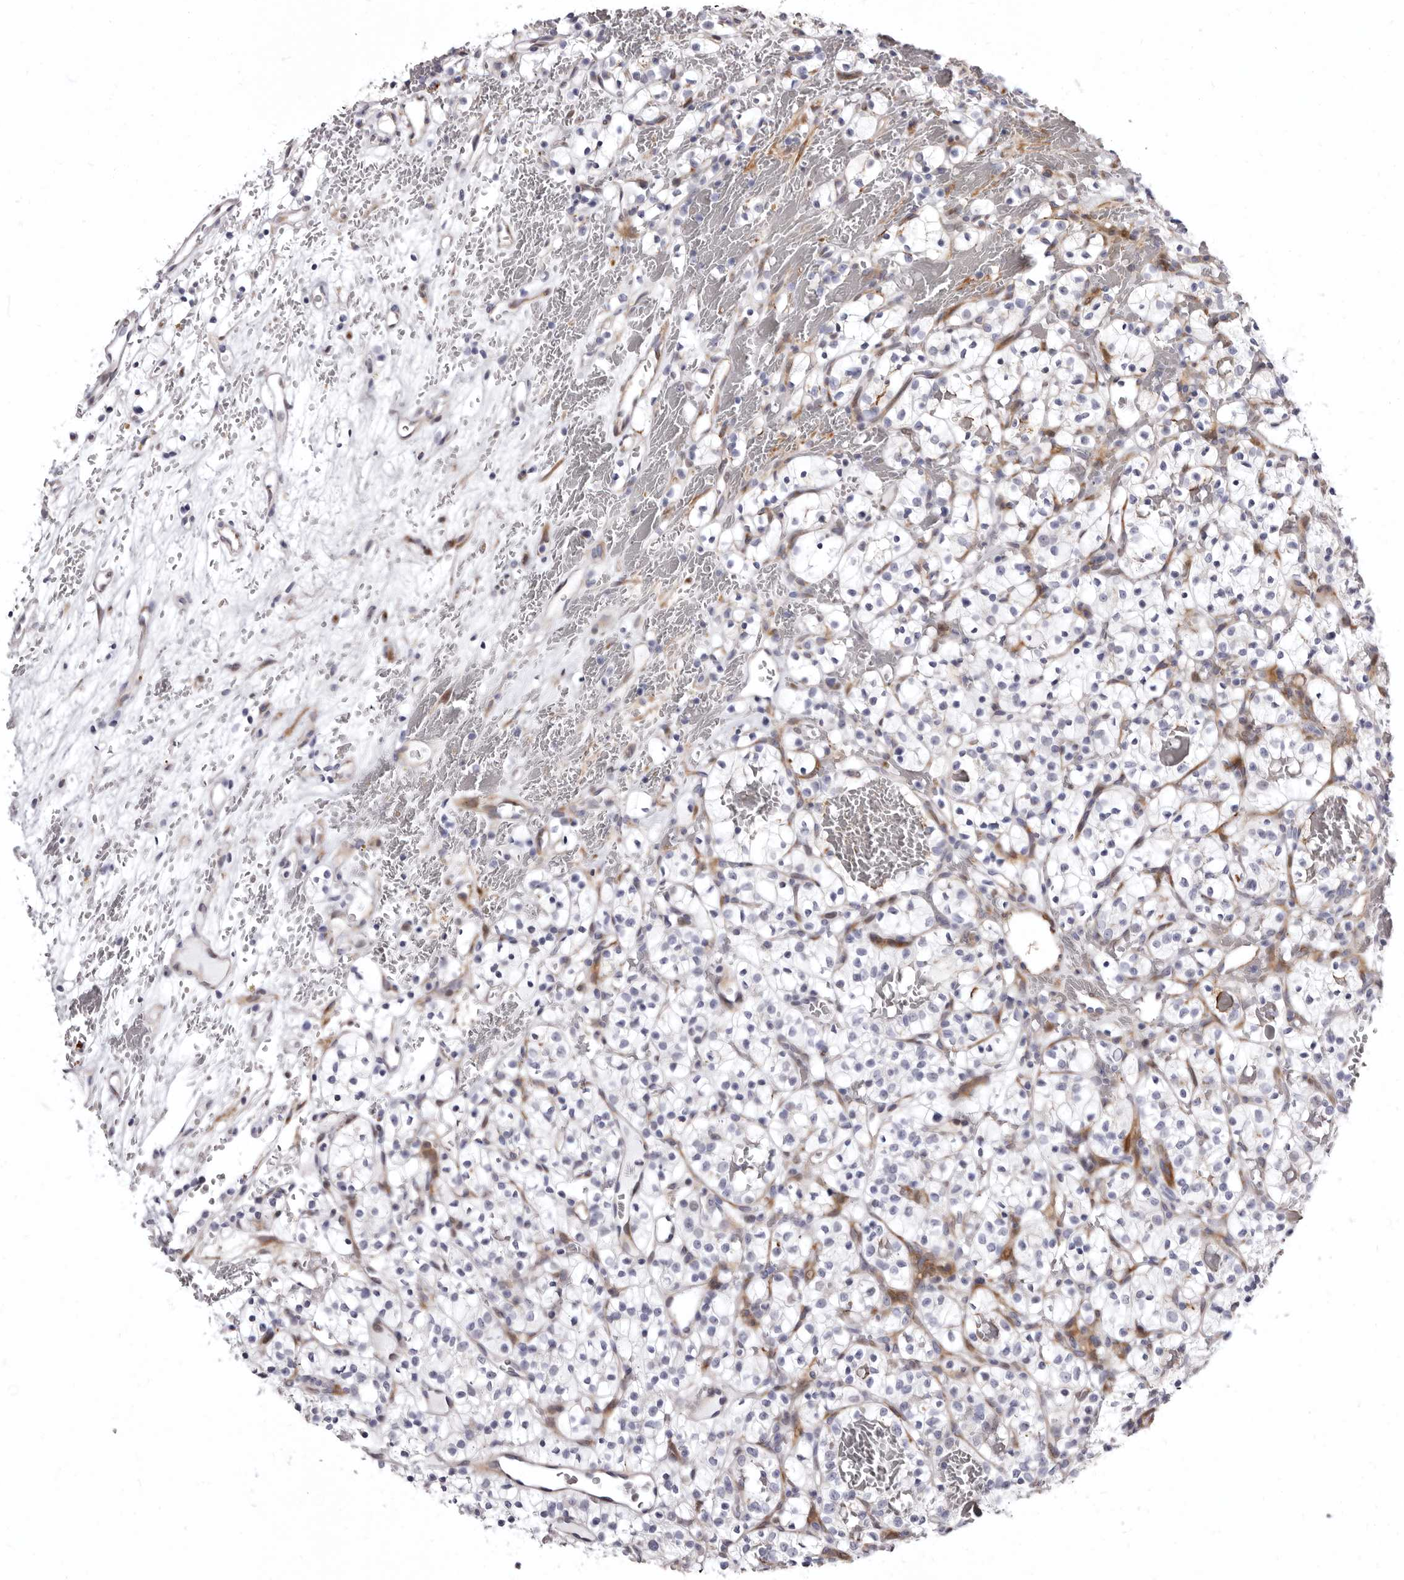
{"staining": {"intensity": "negative", "quantity": "none", "location": "none"}, "tissue": "renal cancer", "cell_type": "Tumor cells", "image_type": "cancer", "snomed": [{"axis": "morphology", "description": "Adenocarcinoma, NOS"}, {"axis": "topography", "description": "Kidney"}], "caption": "Human renal cancer stained for a protein using immunohistochemistry shows no positivity in tumor cells.", "gene": "AIDA", "patient": {"sex": "female", "age": 57}}